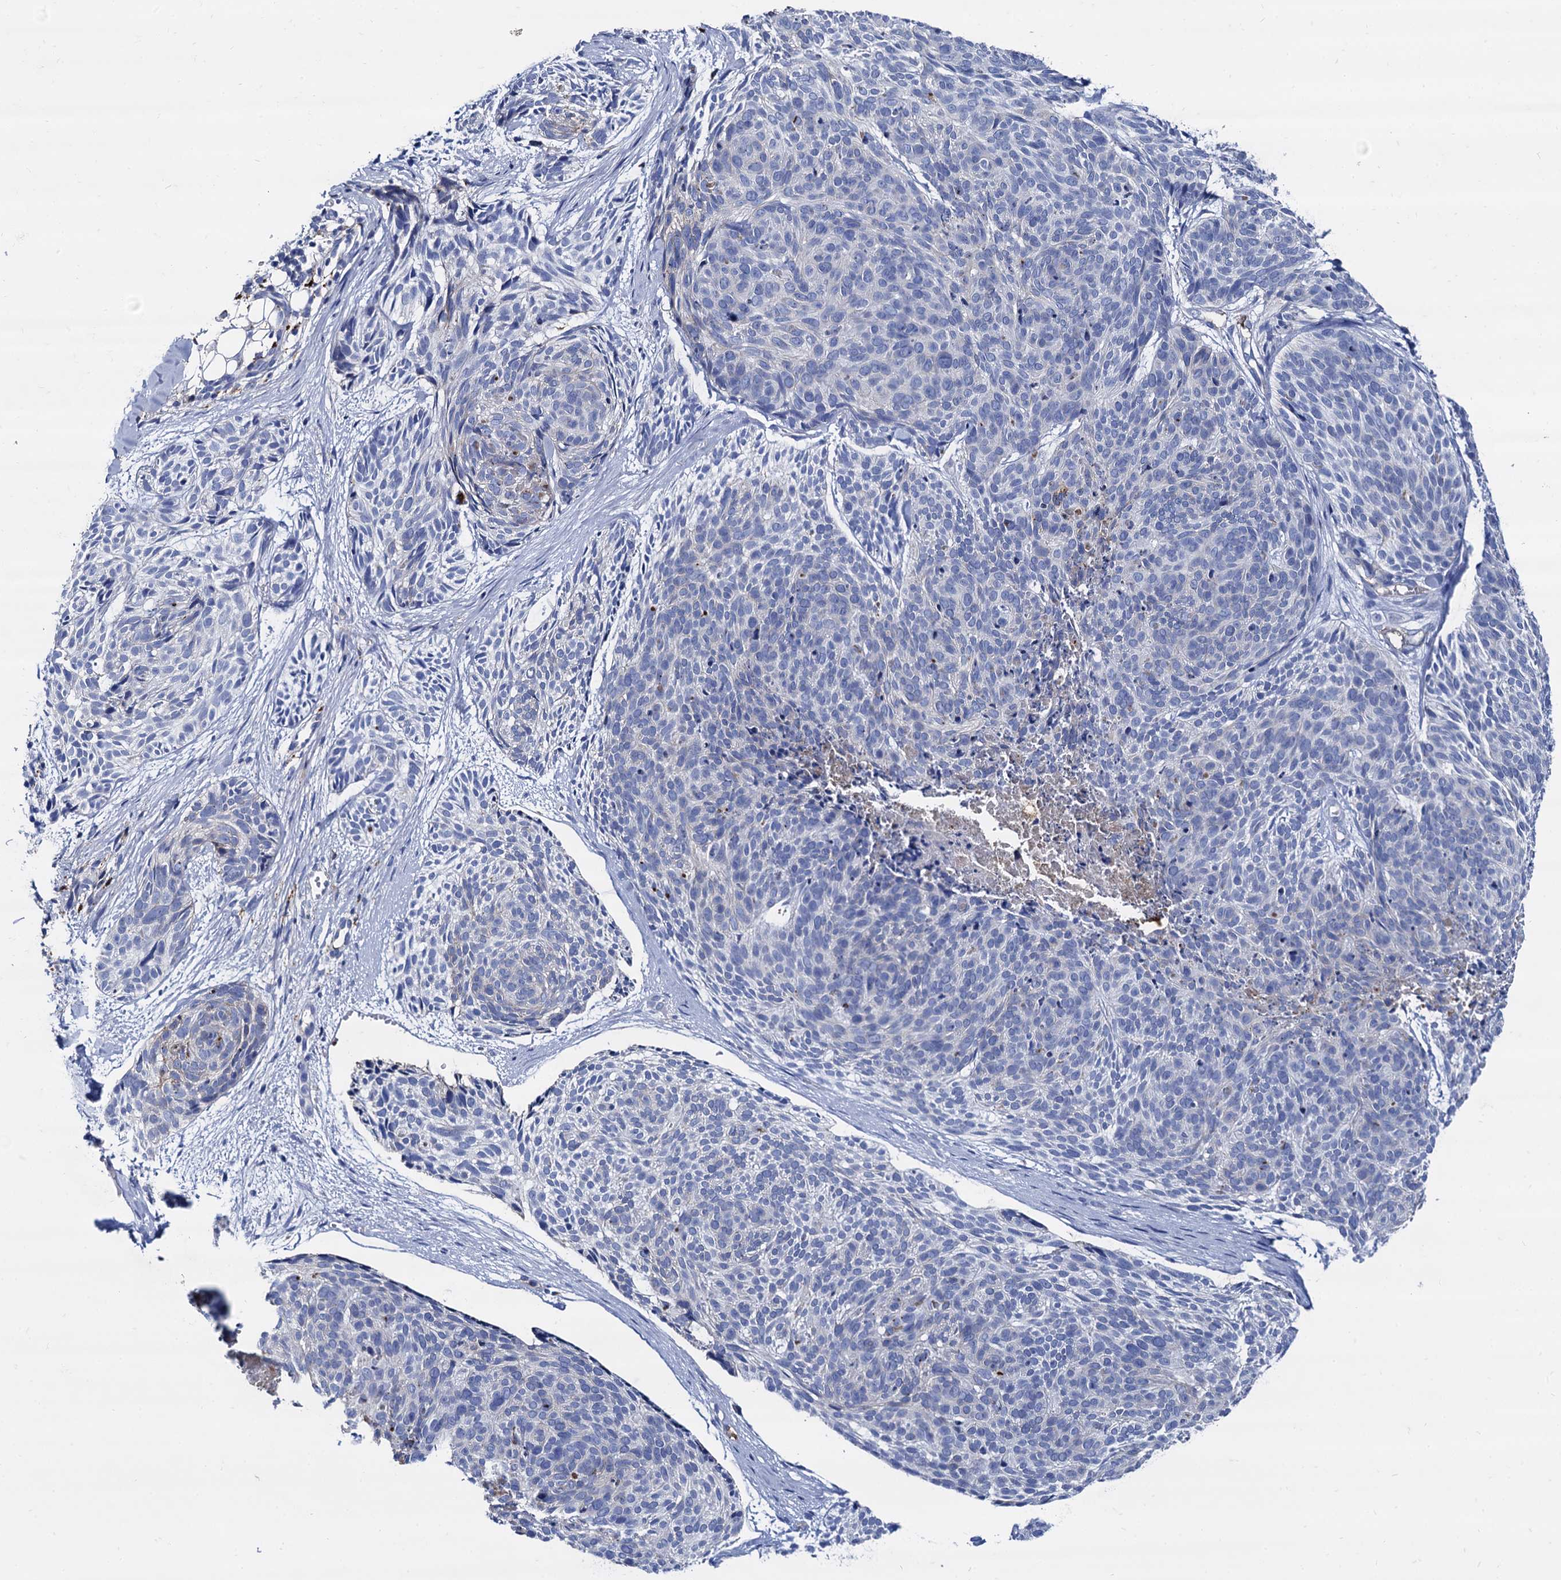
{"staining": {"intensity": "negative", "quantity": "none", "location": "none"}, "tissue": "skin cancer", "cell_type": "Tumor cells", "image_type": "cancer", "snomed": [{"axis": "morphology", "description": "Normal tissue, NOS"}, {"axis": "morphology", "description": "Basal cell carcinoma"}, {"axis": "topography", "description": "Skin"}], "caption": "This is a micrograph of immunohistochemistry (IHC) staining of skin basal cell carcinoma, which shows no positivity in tumor cells.", "gene": "APOD", "patient": {"sex": "male", "age": 66}}